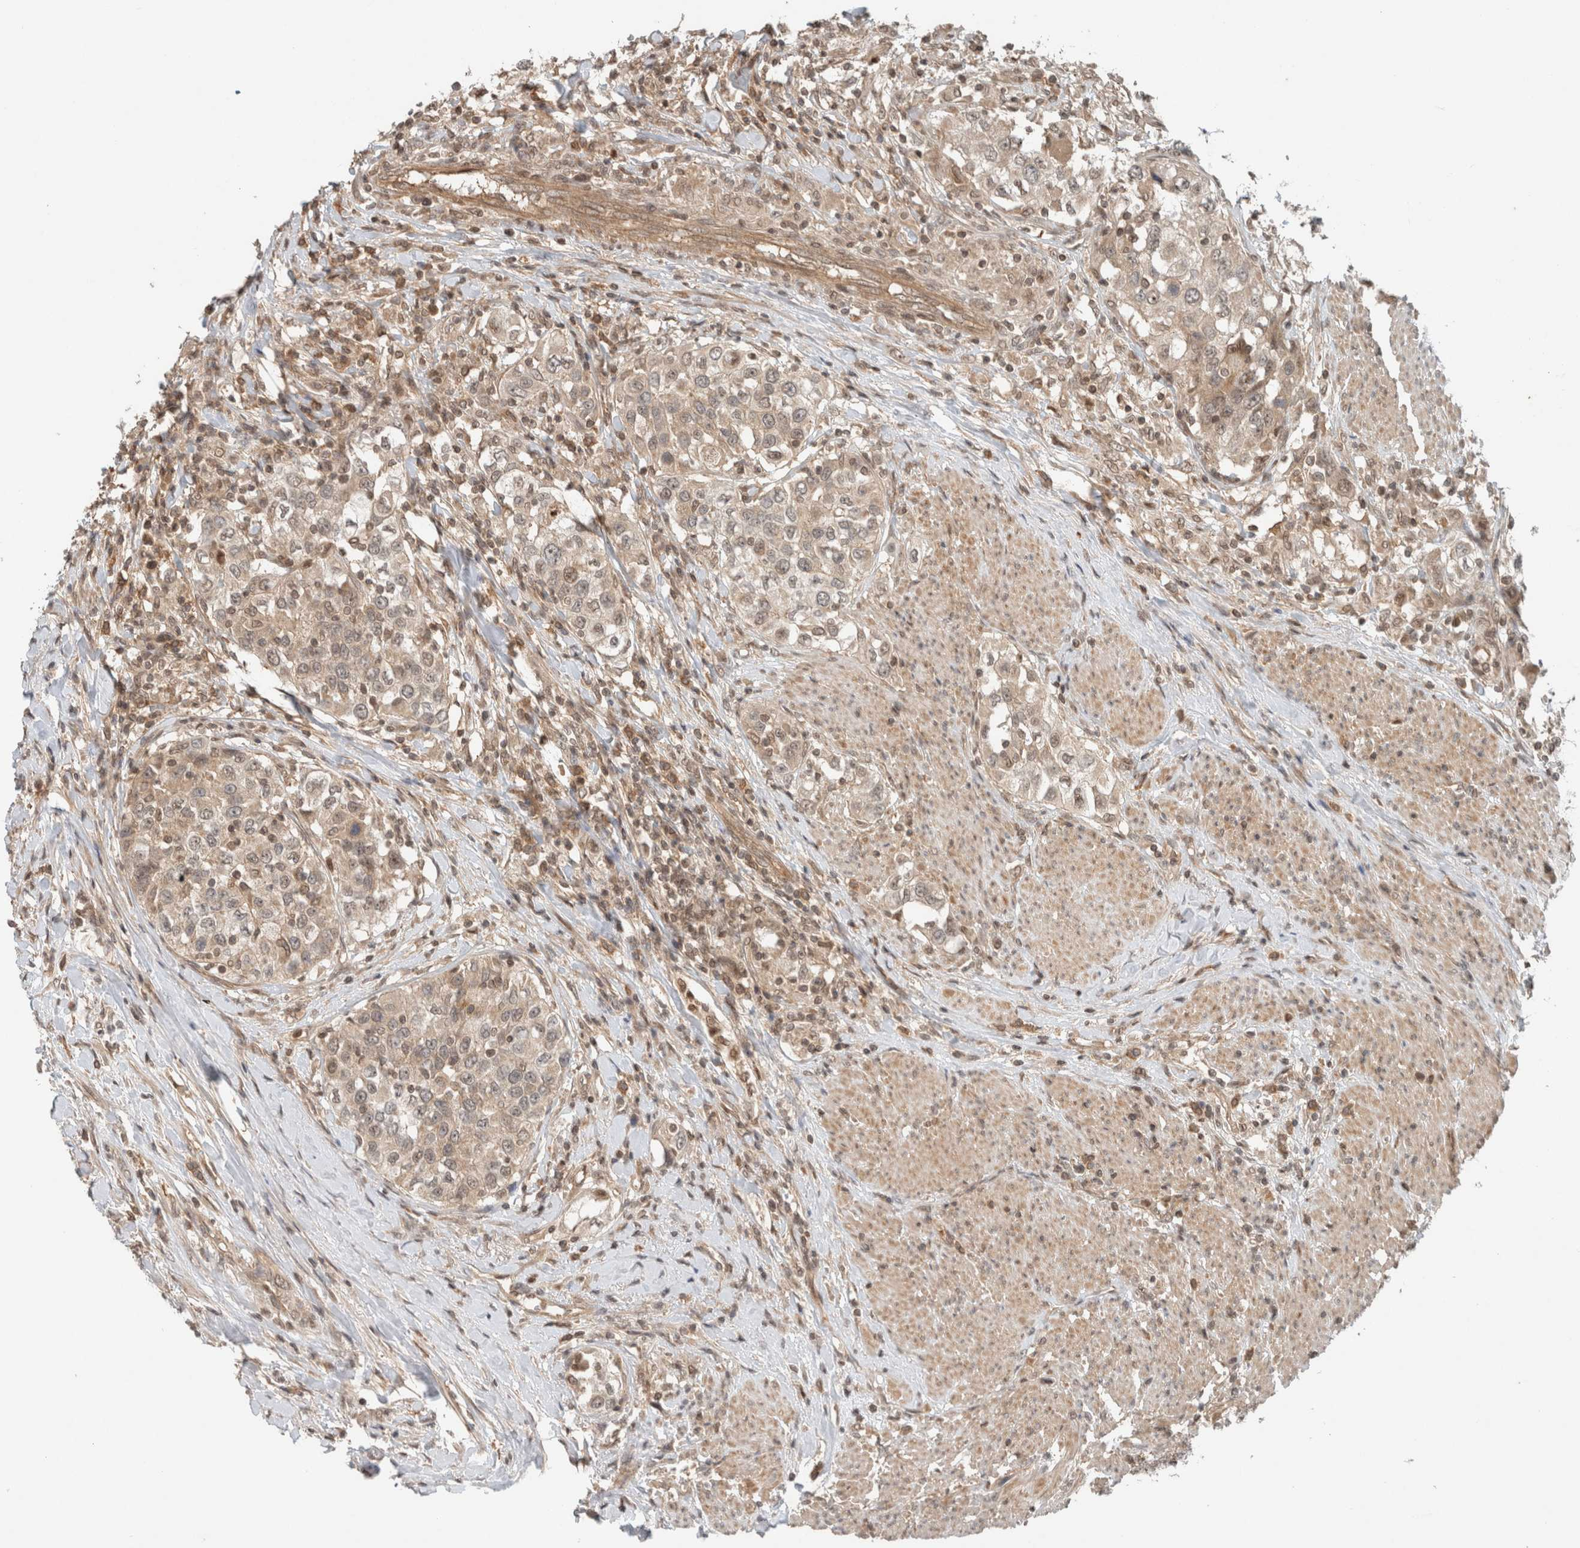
{"staining": {"intensity": "weak", "quantity": ">75%", "location": "cytoplasmic/membranous"}, "tissue": "urothelial cancer", "cell_type": "Tumor cells", "image_type": "cancer", "snomed": [{"axis": "morphology", "description": "Urothelial carcinoma, High grade"}, {"axis": "topography", "description": "Urinary bladder"}], "caption": "High-magnification brightfield microscopy of high-grade urothelial carcinoma stained with DAB (brown) and counterstained with hematoxylin (blue). tumor cells exhibit weak cytoplasmic/membranous staining is seen in about>75% of cells. Ihc stains the protein in brown and the nuclei are stained blue.", "gene": "CAAP1", "patient": {"sex": "female", "age": 80}}